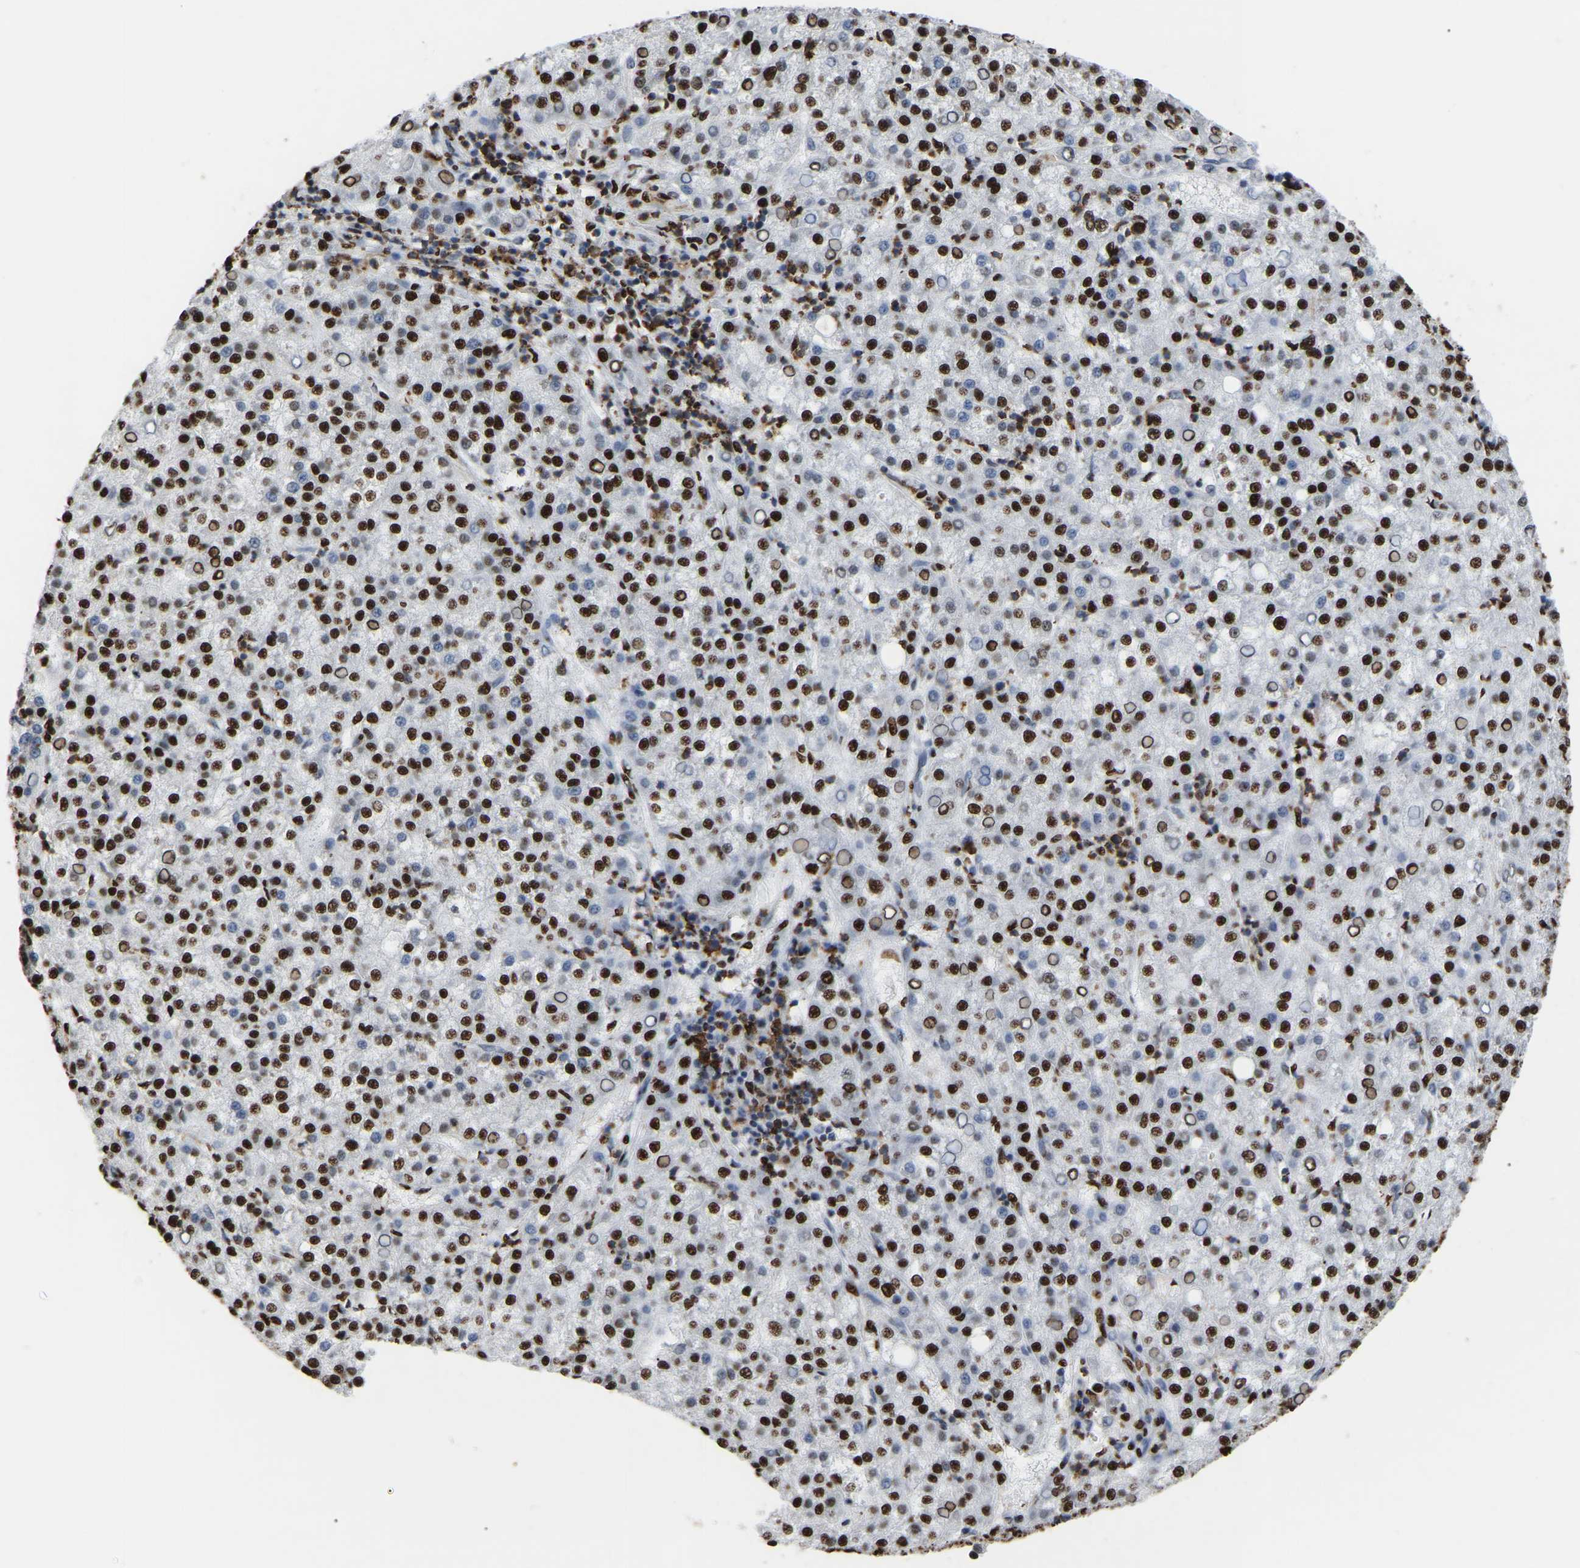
{"staining": {"intensity": "strong", "quantity": ">75%", "location": "nuclear"}, "tissue": "liver cancer", "cell_type": "Tumor cells", "image_type": "cancer", "snomed": [{"axis": "morphology", "description": "Carcinoma, Hepatocellular, NOS"}, {"axis": "topography", "description": "Liver"}], "caption": "Liver hepatocellular carcinoma tissue shows strong nuclear expression in approximately >75% of tumor cells, visualized by immunohistochemistry. The staining is performed using DAB brown chromogen to label protein expression. The nuclei are counter-stained blue using hematoxylin.", "gene": "RBL2", "patient": {"sex": "female", "age": 58}}